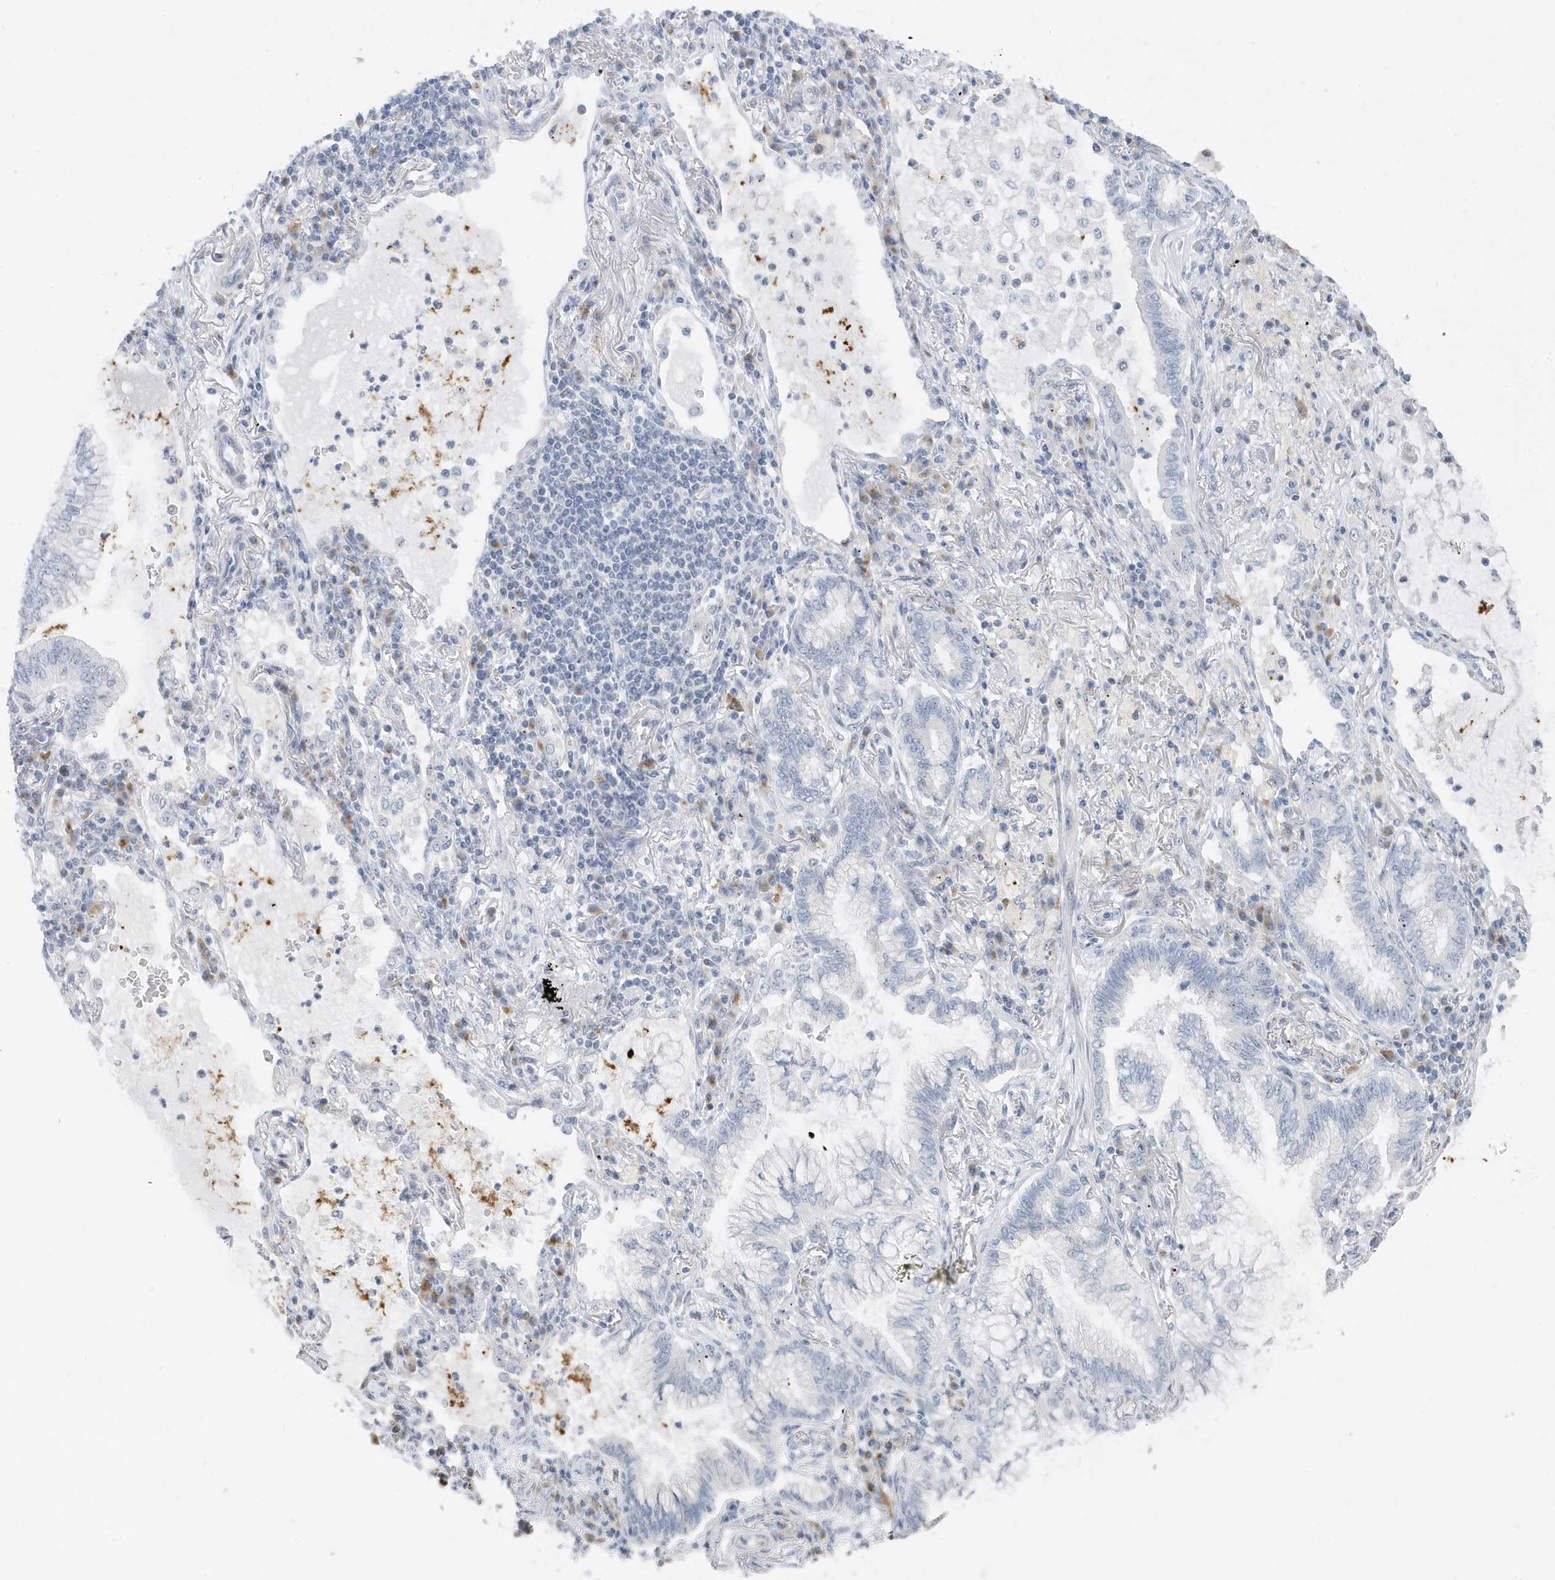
{"staining": {"intensity": "negative", "quantity": "none", "location": "none"}, "tissue": "lung cancer", "cell_type": "Tumor cells", "image_type": "cancer", "snomed": [{"axis": "morphology", "description": "Adenocarcinoma, NOS"}, {"axis": "topography", "description": "Lung"}], "caption": "Adenocarcinoma (lung) was stained to show a protein in brown. There is no significant staining in tumor cells.", "gene": "RPF2", "patient": {"sex": "female", "age": 70}}